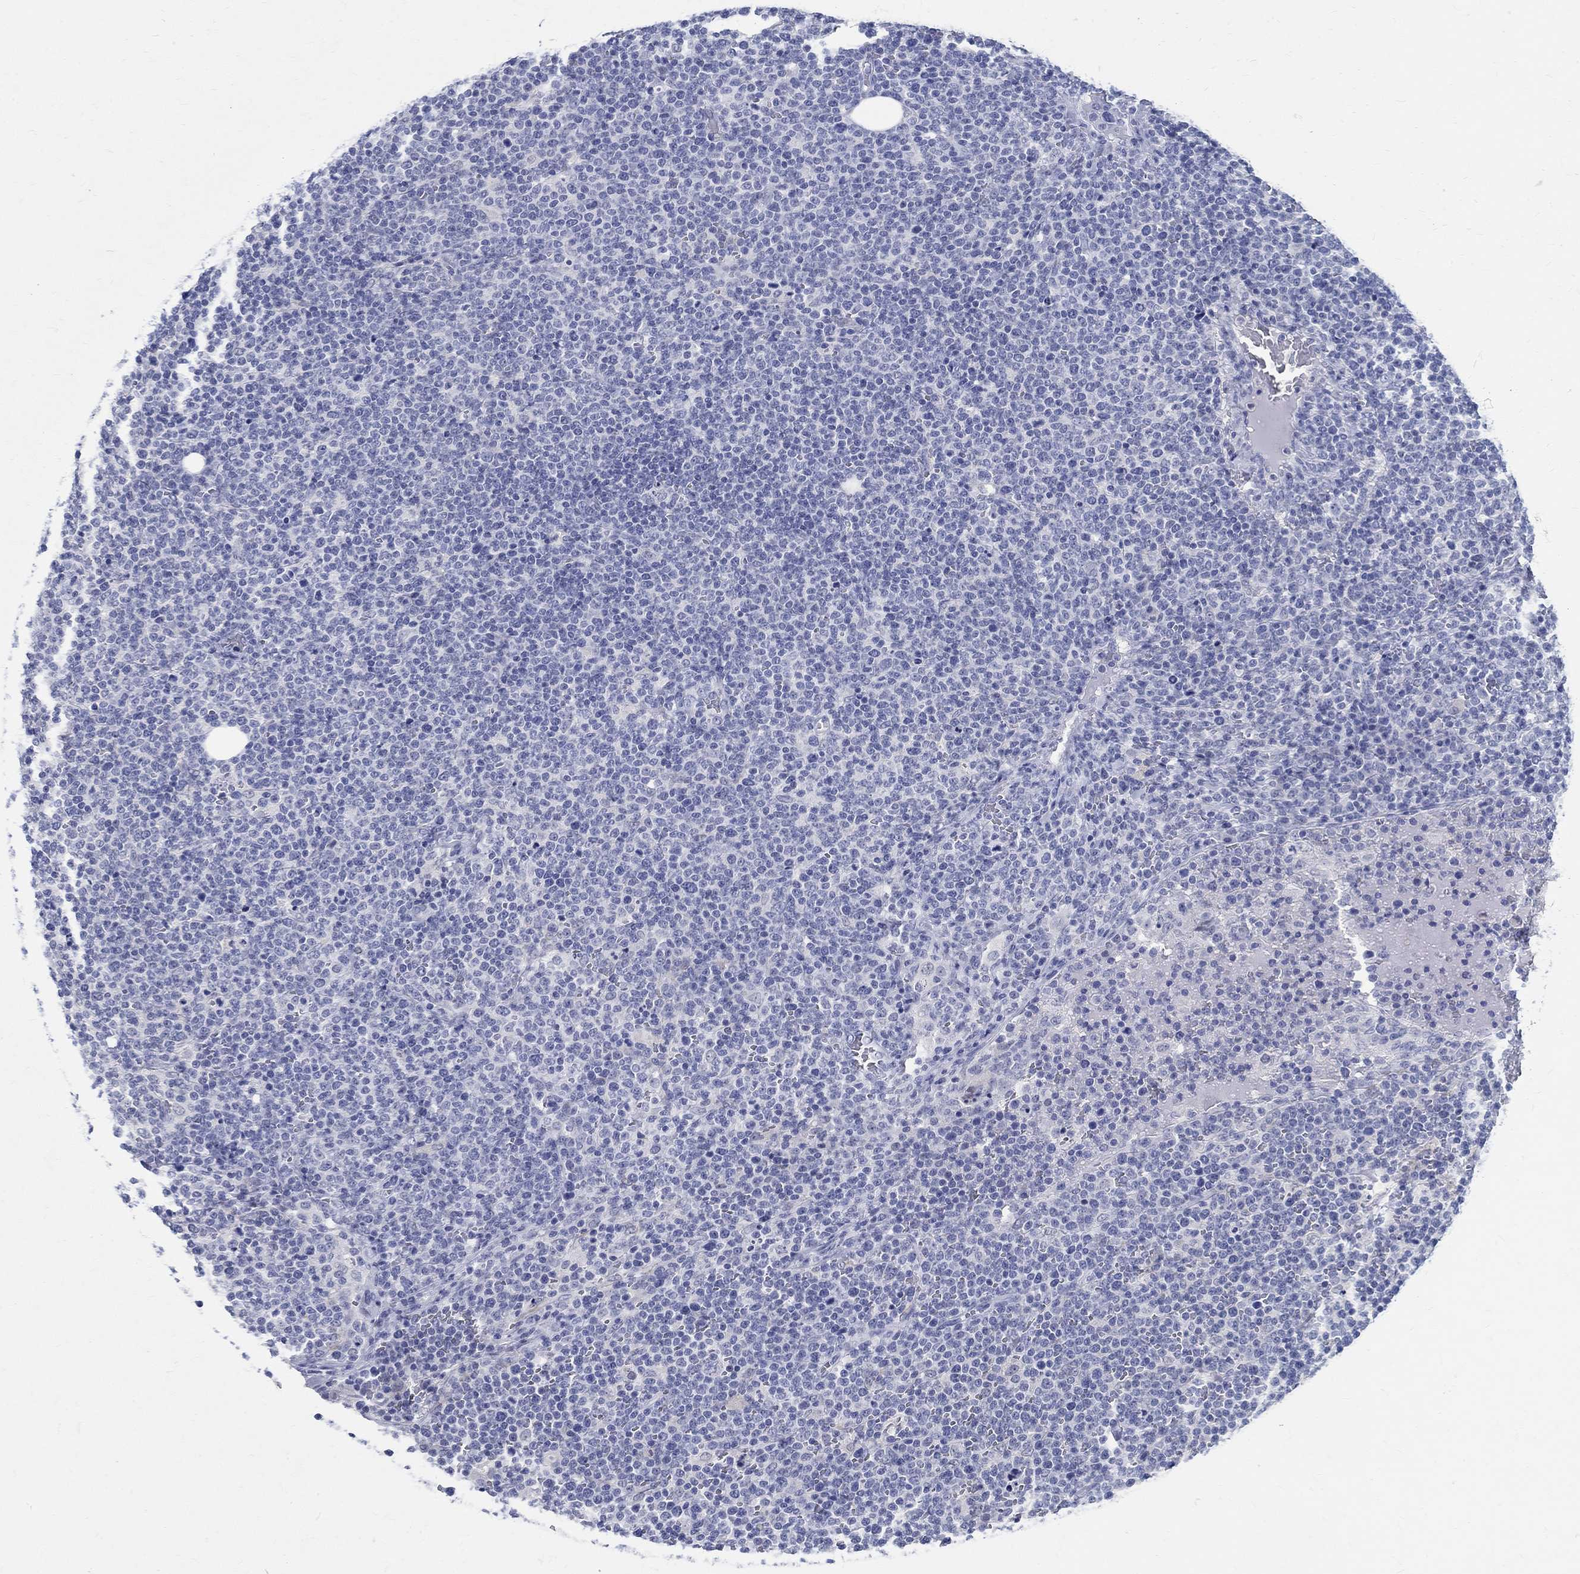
{"staining": {"intensity": "negative", "quantity": "none", "location": "none"}, "tissue": "lymphoma", "cell_type": "Tumor cells", "image_type": "cancer", "snomed": [{"axis": "morphology", "description": "Malignant lymphoma, non-Hodgkin's type, High grade"}, {"axis": "topography", "description": "Lymph node"}], "caption": "This is an IHC histopathology image of human malignant lymphoma, non-Hodgkin's type (high-grade). There is no expression in tumor cells.", "gene": "BSPRY", "patient": {"sex": "male", "age": 61}}